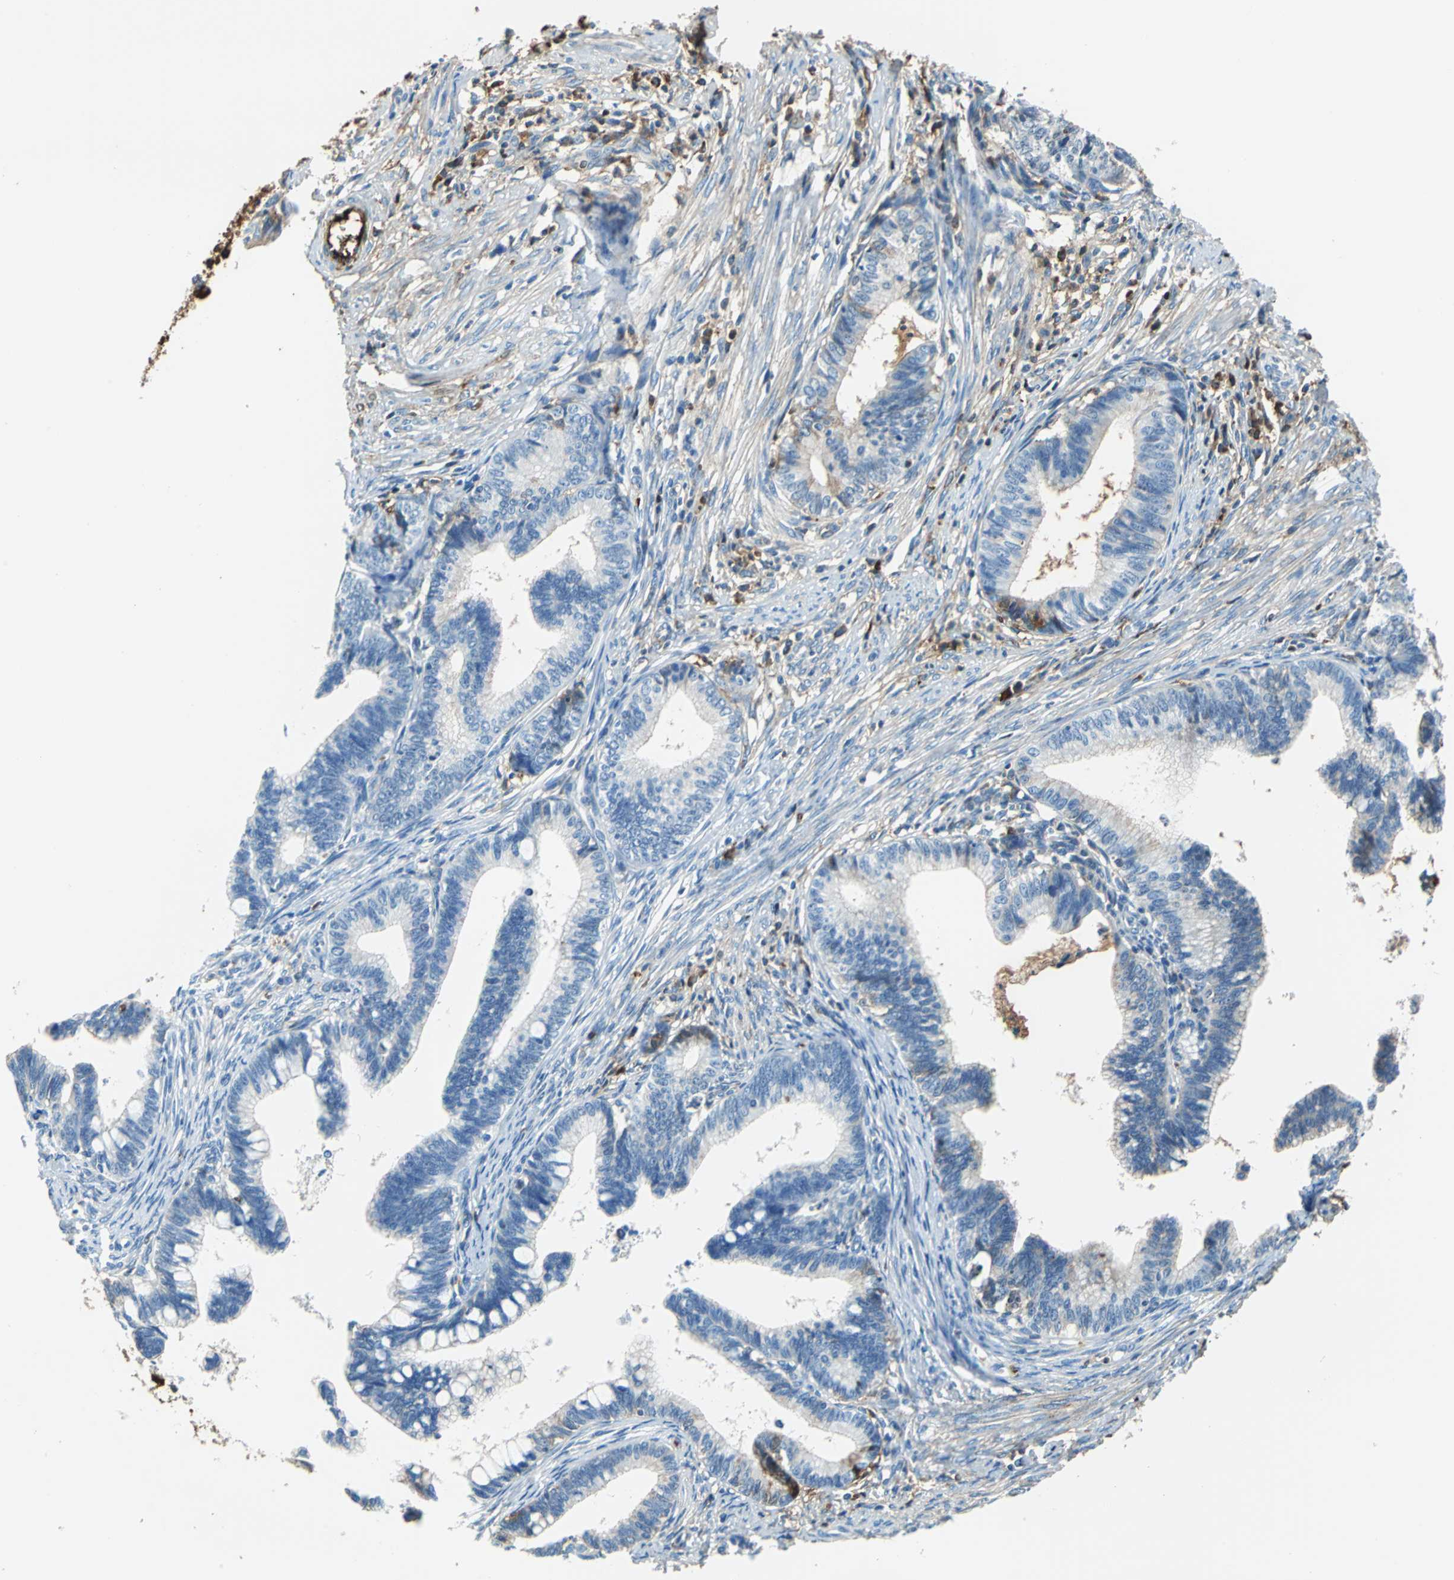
{"staining": {"intensity": "moderate", "quantity": "<25%", "location": "cytoplasmic/membranous"}, "tissue": "cervical cancer", "cell_type": "Tumor cells", "image_type": "cancer", "snomed": [{"axis": "morphology", "description": "Adenocarcinoma, NOS"}, {"axis": "topography", "description": "Cervix"}], "caption": "Moderate cytoplasmic/membranous expression is seen in about <25% of tumor cells in adenocarcinoma (cervical).", "gene": "ALB", "patient": {"sex": "female", "age": 36}}